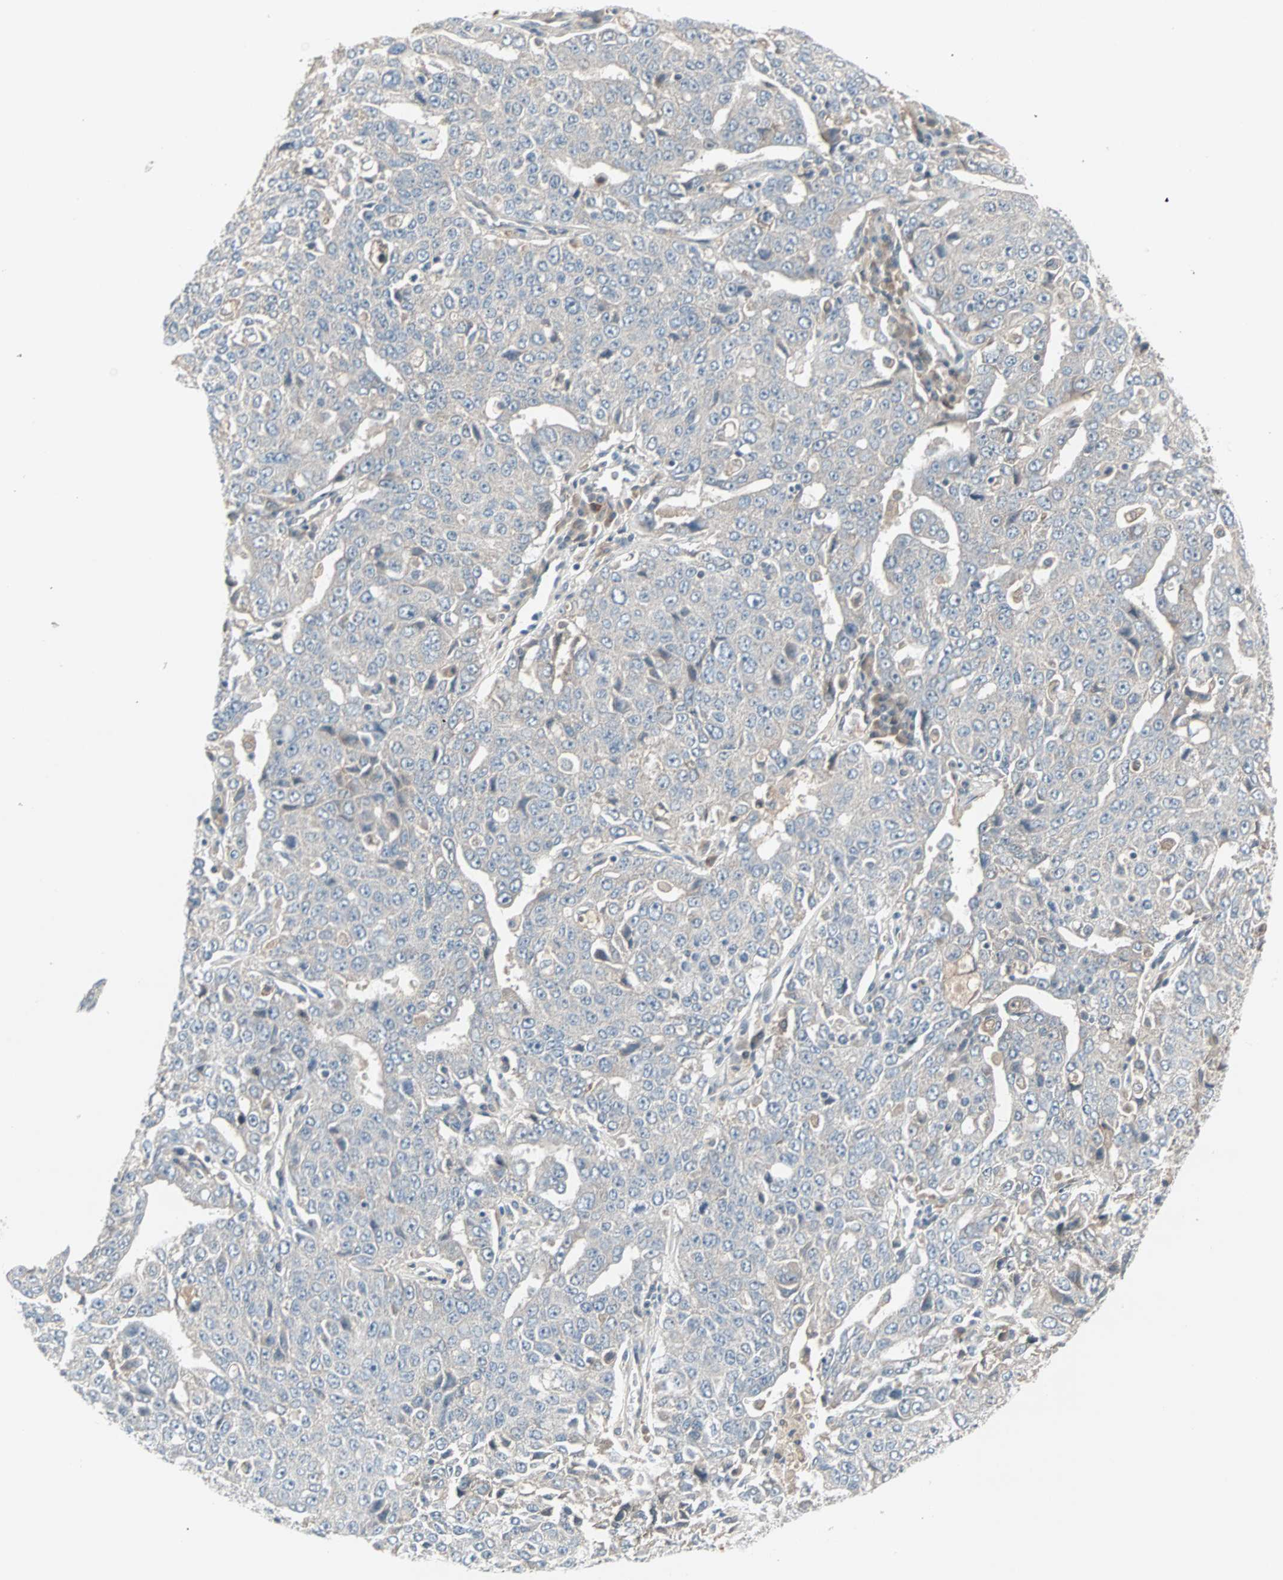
{"staining": {"intensity": "negative", "quantity": "none", "location": "none"}, "tissue": "ovarian cancer", "cell_type": "Tumor cells", "image_type": "cancer", "snomed": [{"axis": "morphology", "description": "Carcinoma, endometroid"}, {"axis": "topography", "description": "Ovary"}], "caption": "DAB immunohistochemical staining of ovarian endometroid carcinoma displays no significant positivity in tumor cells. (Stains: DAB immunohistochemistry with hematoxylin counter stain, Microscopy: brightfield microscopy at high magnification).", "gene": "JMJD7-PLA2G4B", "patient": {"sex": "female", "age": 62}}